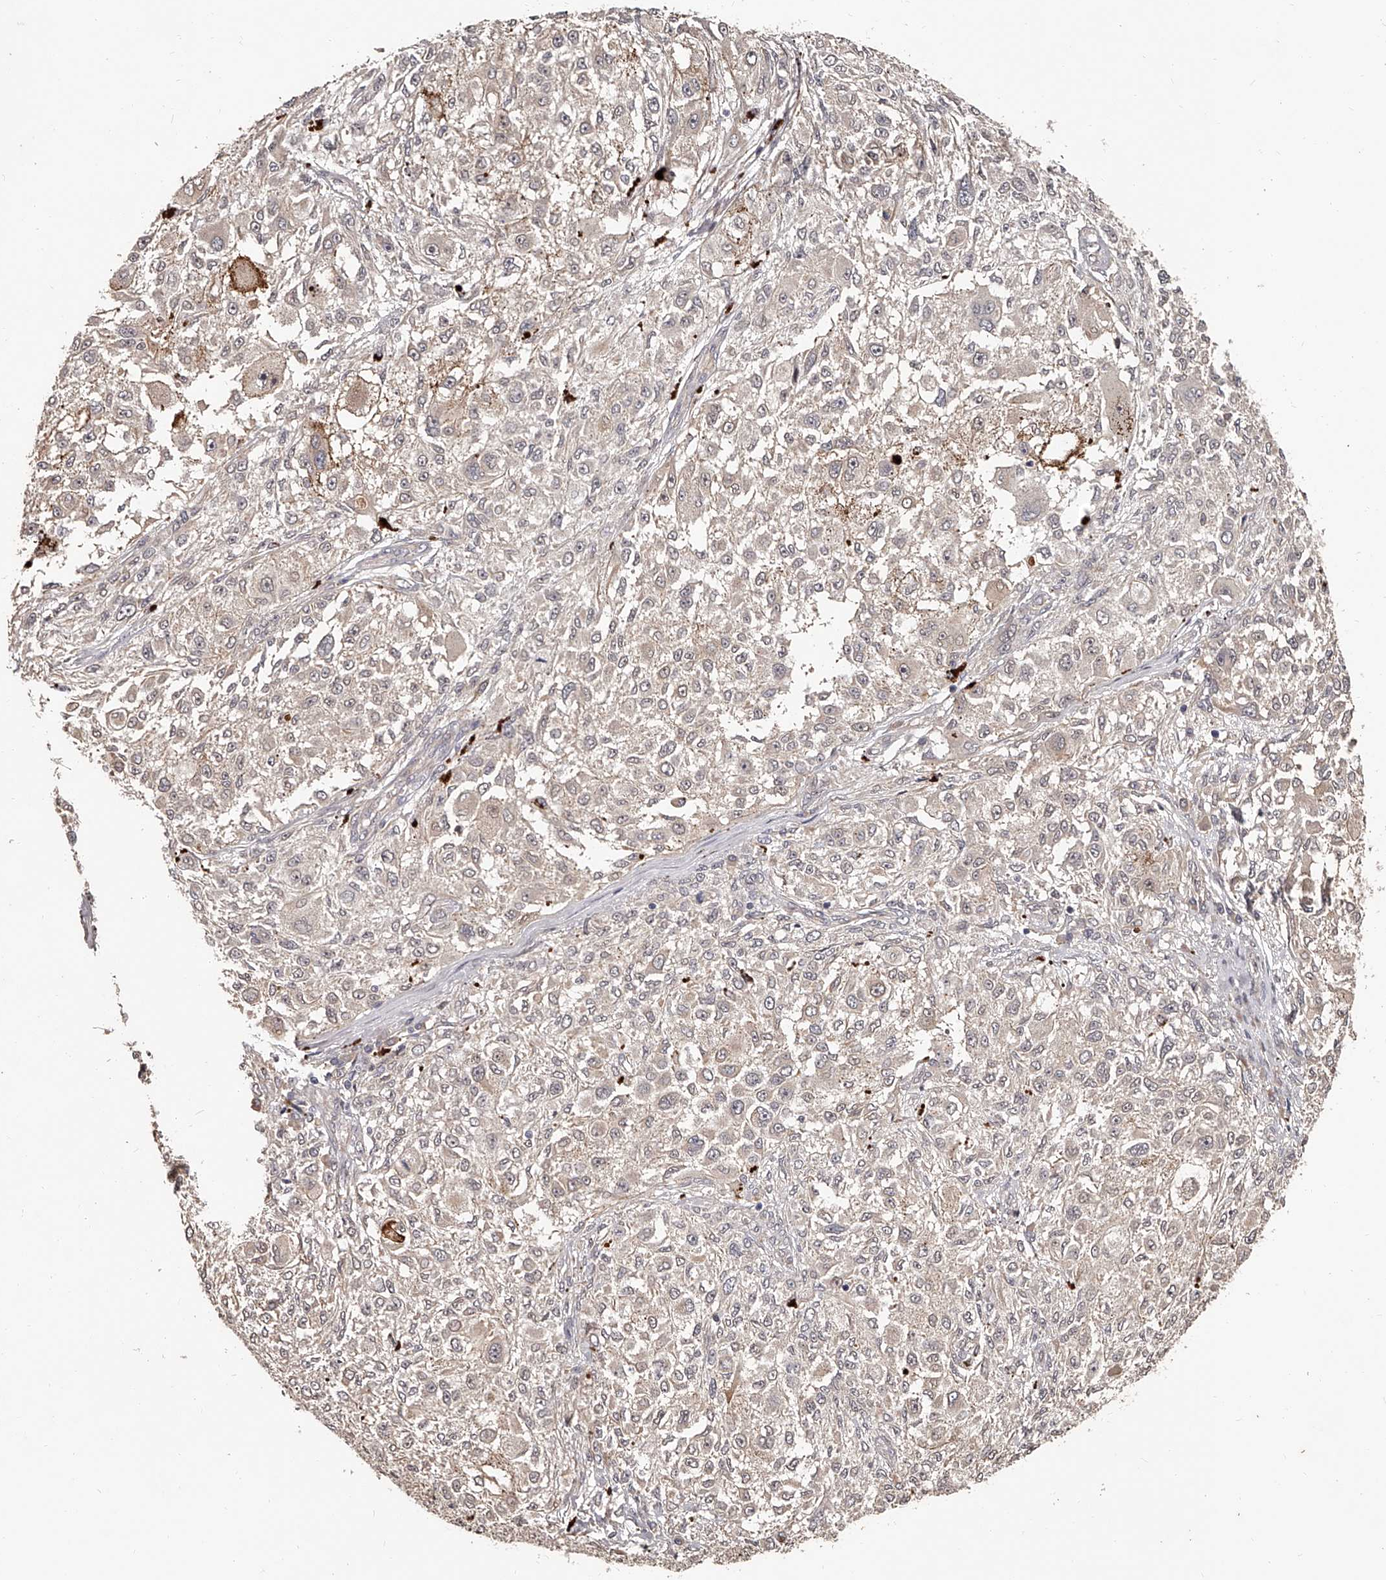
{"staining": {"intensity": "weak", "quantity": "25%-75%", "location": "cytoplasmic/membranous"}, "tissue": "melanoma", "cell_type": "Tumor cells", "image_type": "cancer", "snomed": [{"axis": "morphology", "description": "Necrosis, NOS"}, {"axis": "morphology", "description": "Malignant melanoma, NOS"}, {"axis": "topography", "description": "Skin"}], "caption": "The histopathology image shows staining of malignant melanoma, revealing weak cytoplasmic/membranous protein positivity (brown color) within tumor cells.", "gene": "URGCP", "patient": {"sex": "female", "age": 87}}